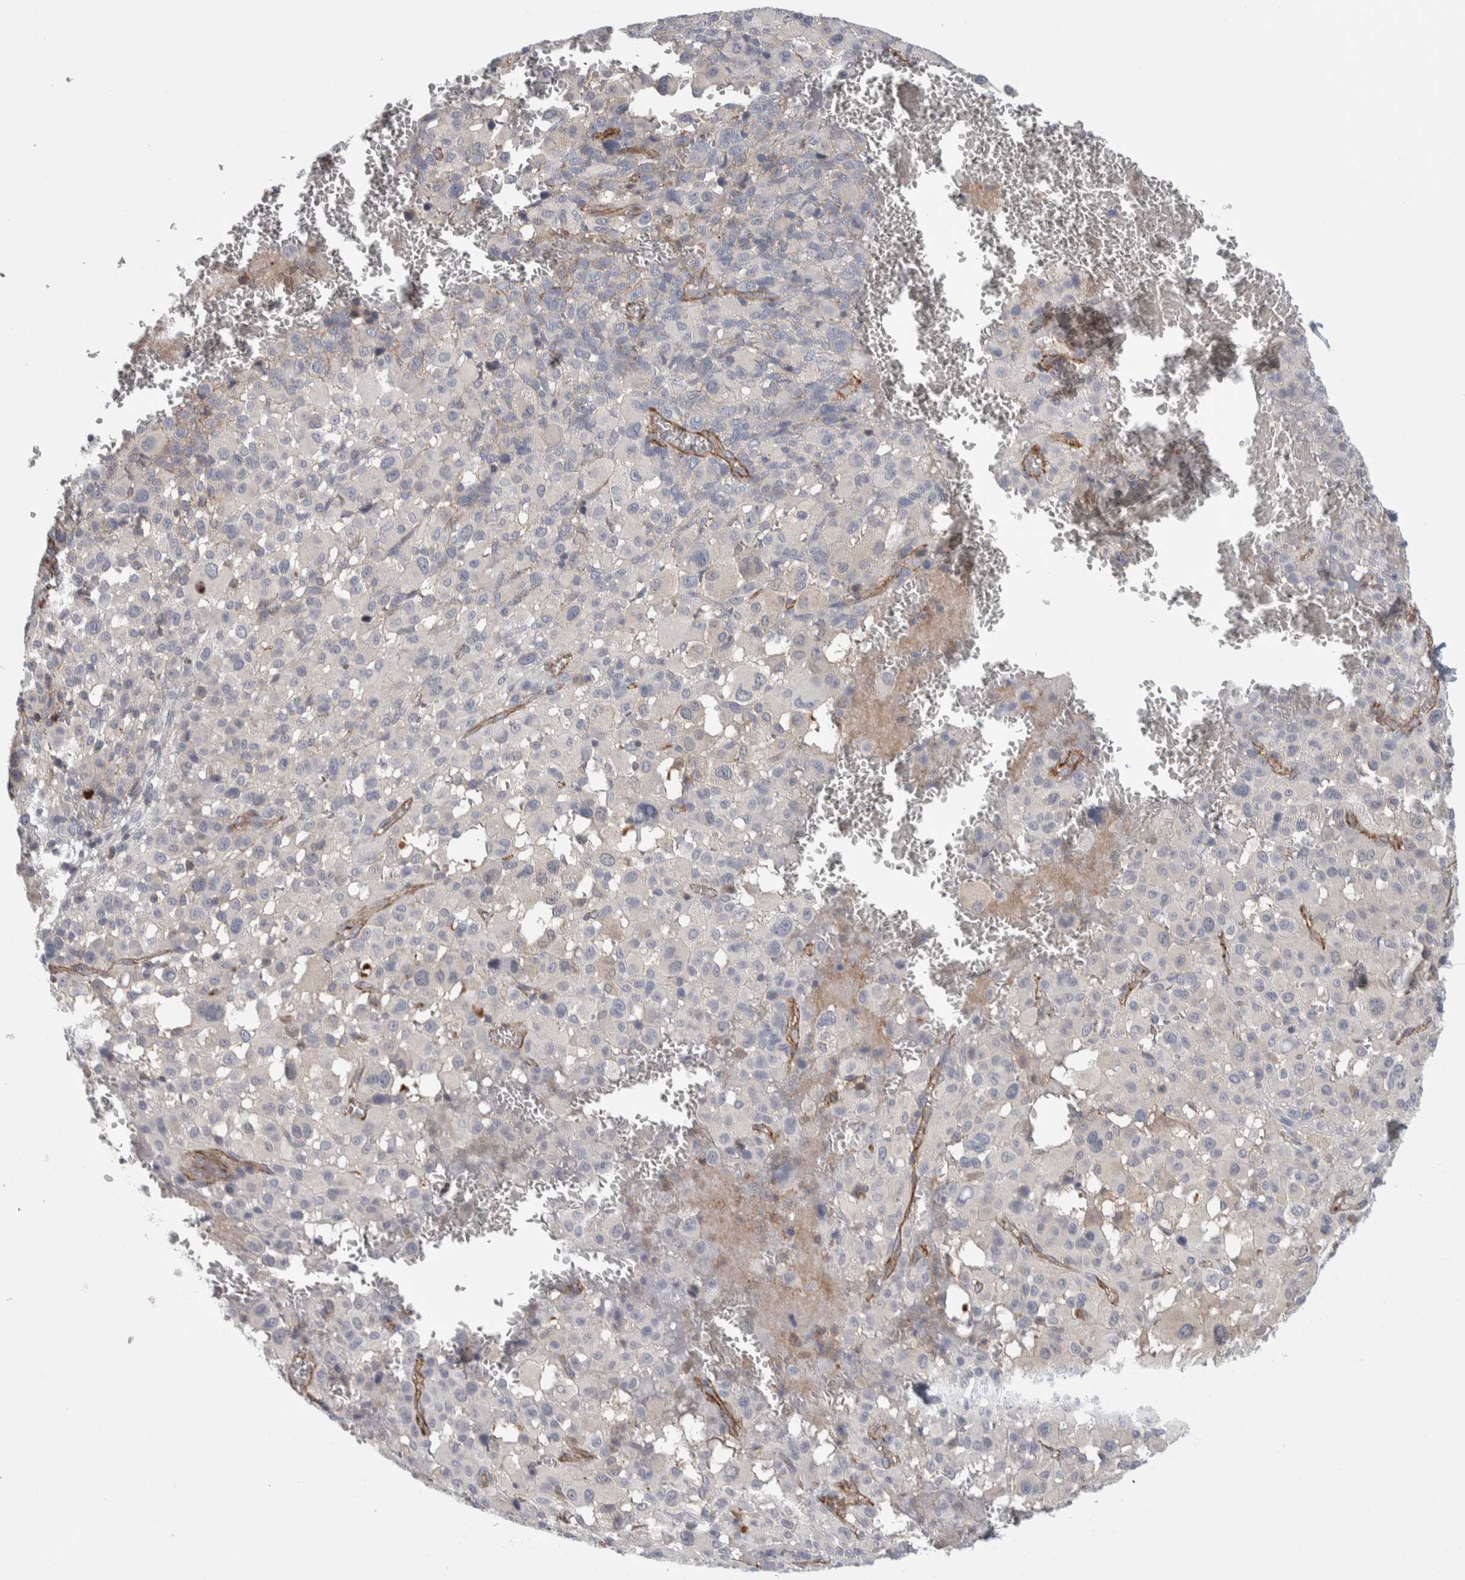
{"staining": {"intensity": "negative", "quantity": "none", "location": "none"}, "tissue": "melanoma", "cell_type": "Tumor cells", "image_type": "cancer", "snomed": [{"axis": "morphology", "description": "Malignant melanoma, Metastatic site"}, {"axis": "topography", "description": "Skin"}], "caption": "IHC micrograph of neoplastic tissue: malignant melanoma (metastatic site) stained with DAB (3,3'-diaminobenzidine) demonstrates no significant protein staining in tumor cells.", "gene": "ZNF862", "patient": {"sex": "female", "age": 74}}